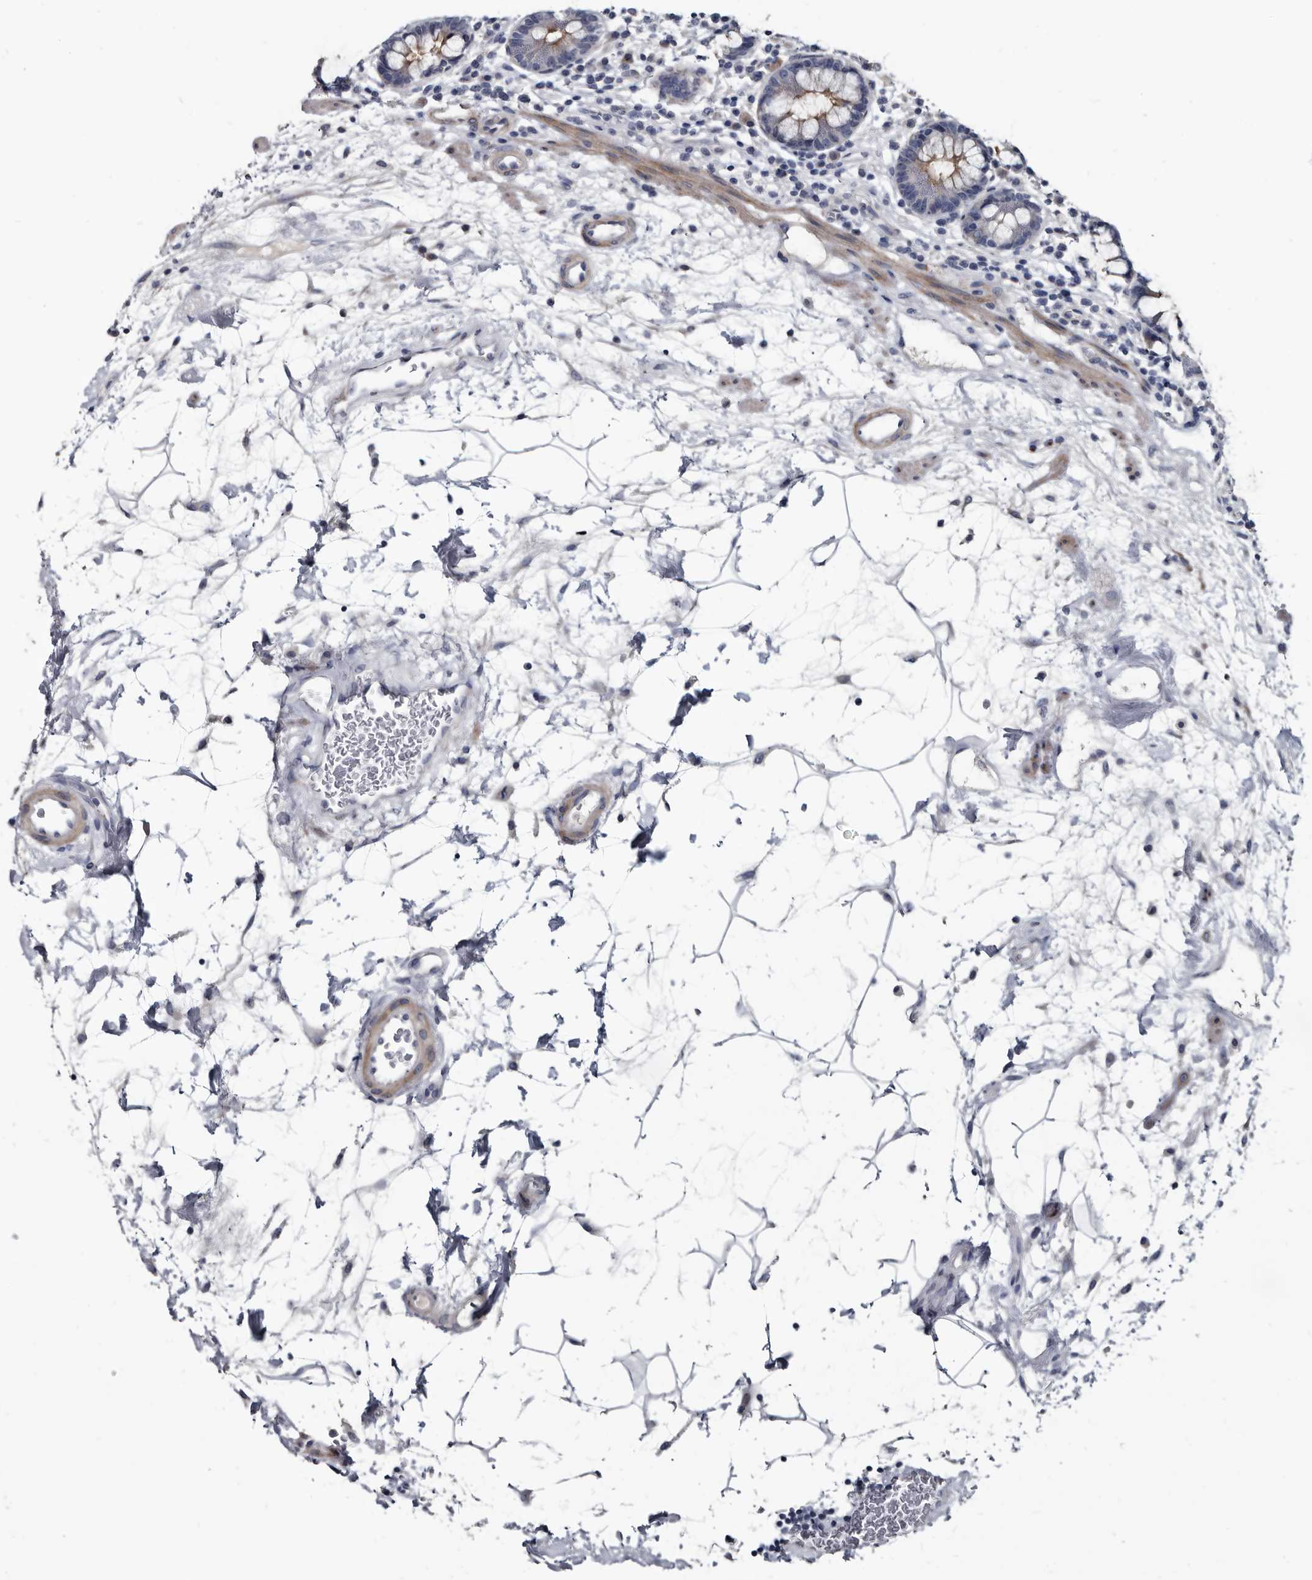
{"staining": {"intensity": "negative", "quantity": "none", "location": "none"}, "tissue": "colon", "cell_type": "Endothelial cells", "image_type": "normal", "snomed": [{"axis": "morphology", "description": "Normal tissue, NOS"}, {"axis": "topography", "description": "Colon"}], "caption": "High power microscopy image of an IHC micrograph of benign colon, revealing no significant staining in endothelial cells. The staining is performed using DAB brown chromogen with nuclei counter-stained in using hematoxylin.", "gene": "PRSS8", "patient": {"sex": "female", "age": 79}}